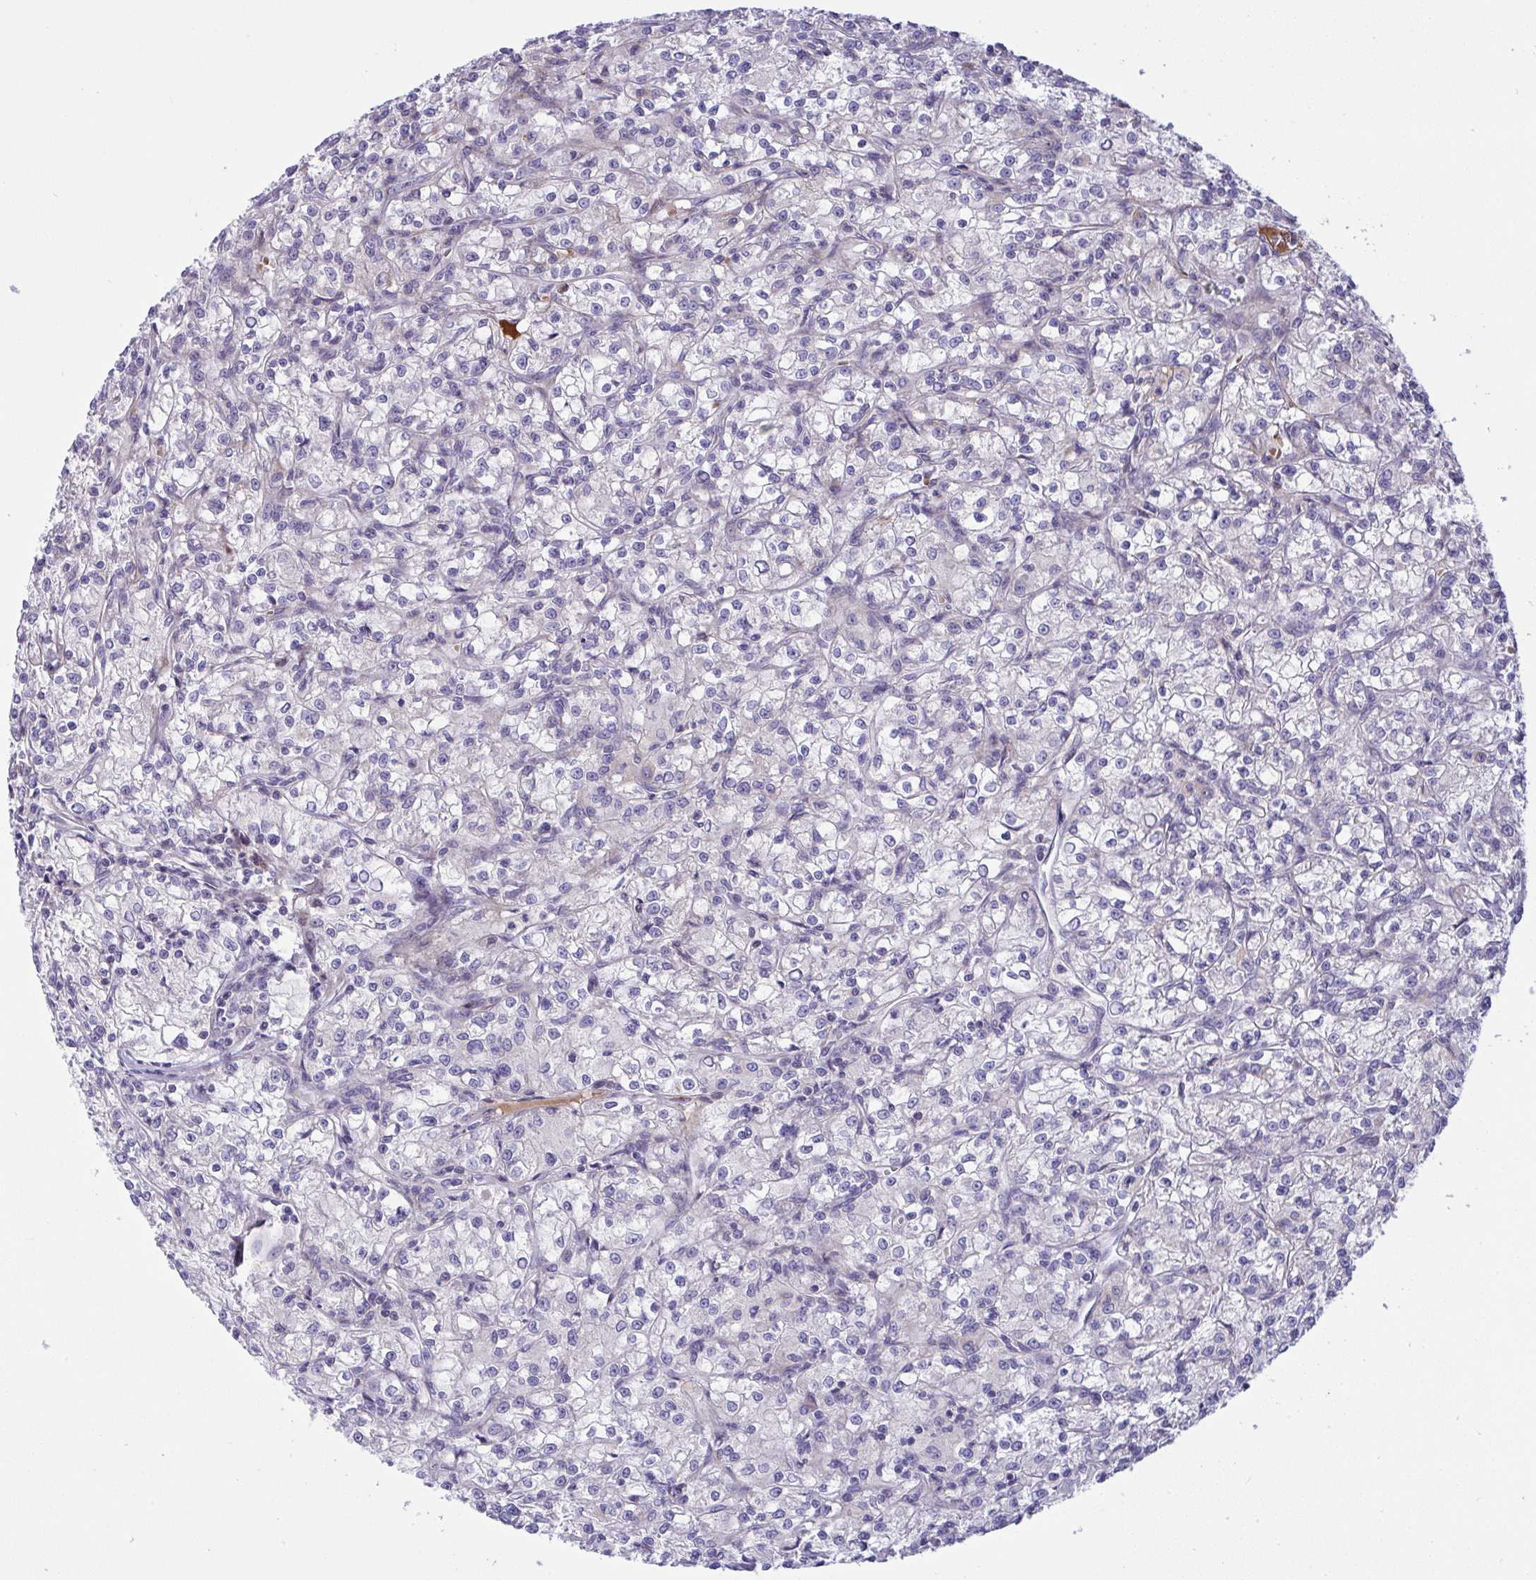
{"staining": {"intensity": "negative", "quantity": "none", "location": "none"}, "tissue": "renal cancer", "cell_type": "Tumor cells", "image_type": "cancer", "snomed": [{"axis": "morphology", "description": "Adenocarcinoma, NOS"}, {"axis": "topography", "description": "Kidney"}], "caption": "Immunohistochemistry (IHC) histopathology image of neoplastic tissue: human renal adenocarcinoma stained with DAB exhibits no significant protein expression in tumor cells.", "gene": "NTN1", "patient": {"sex": "female", "age": 59}}